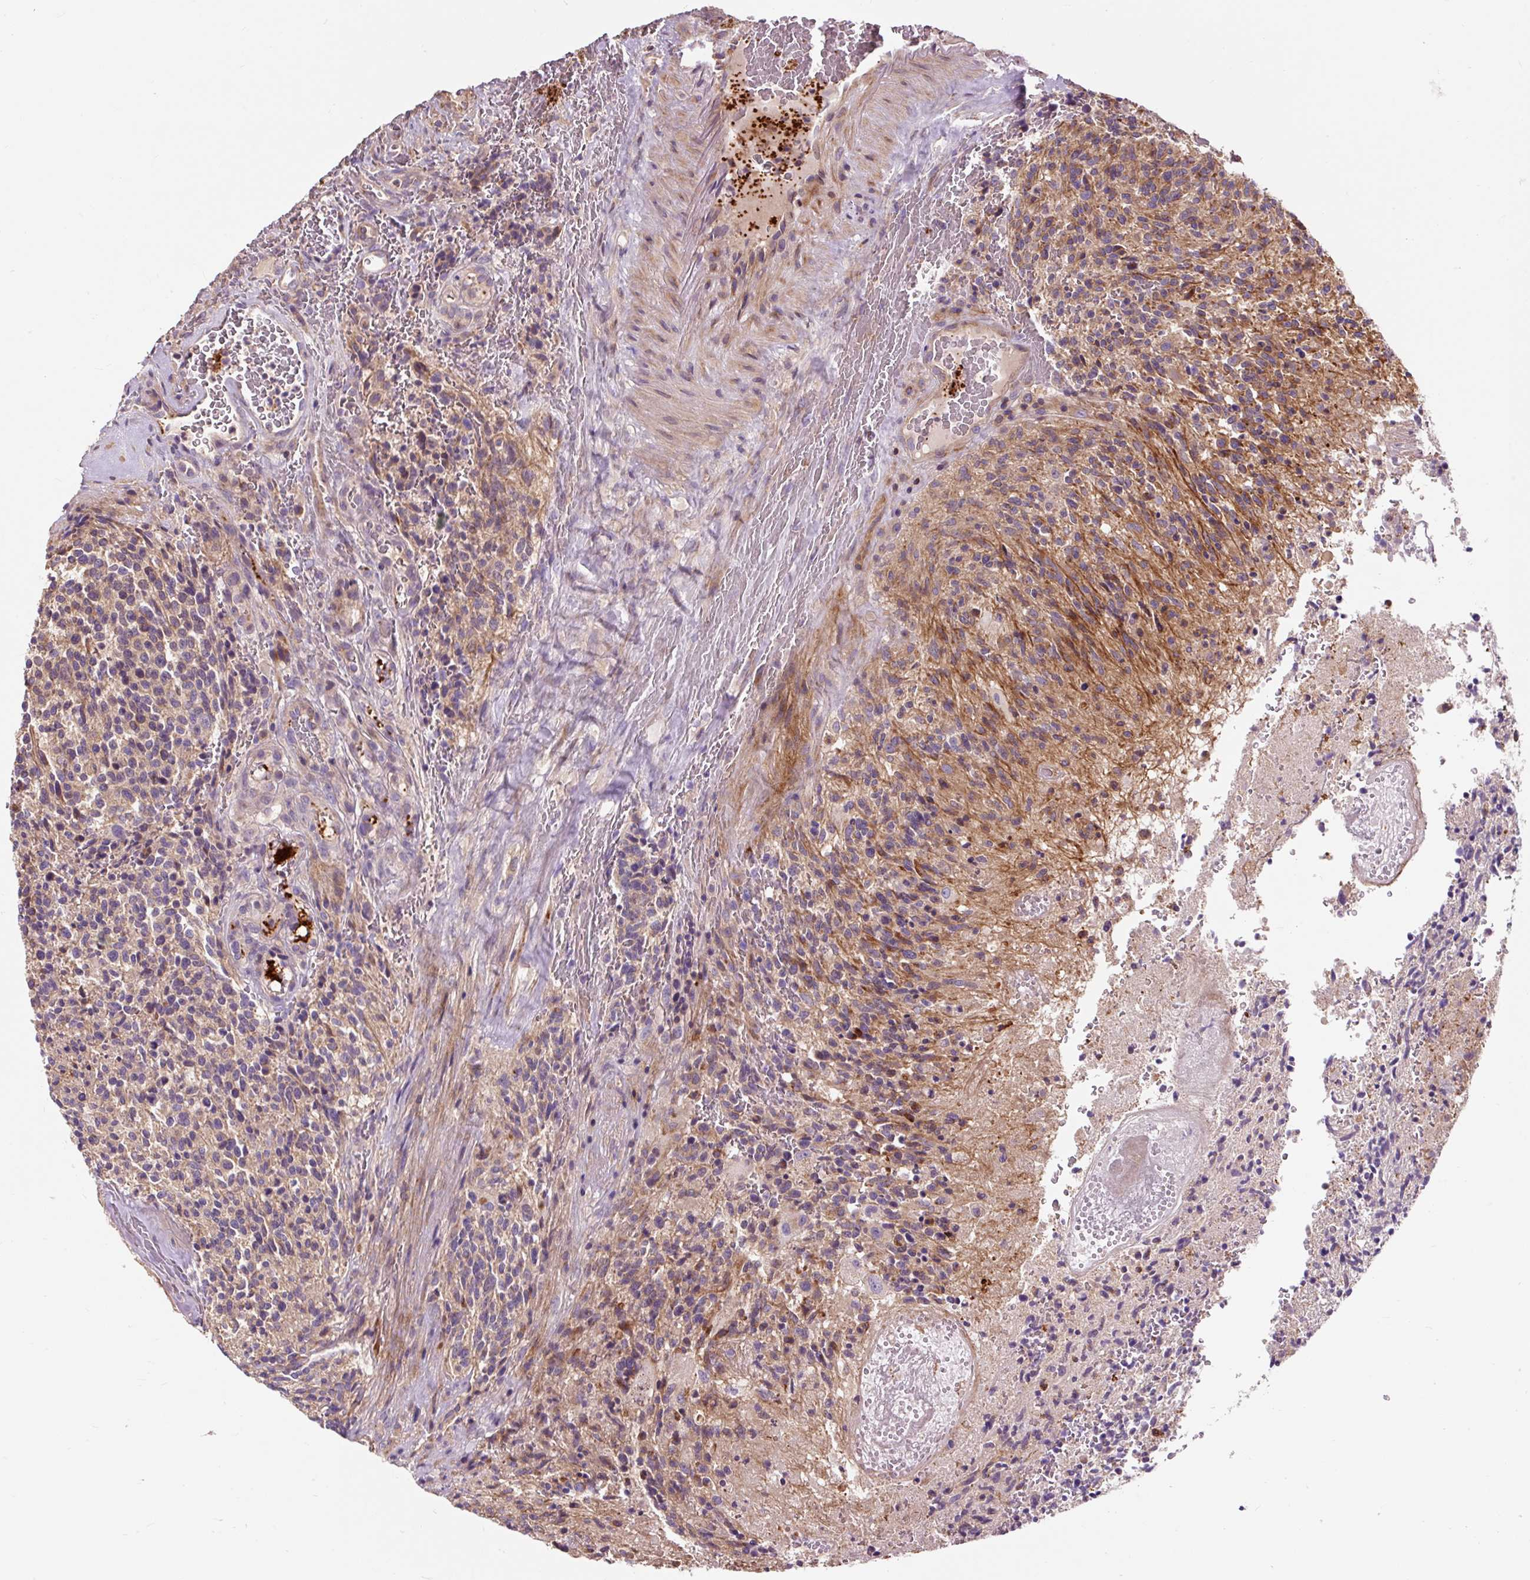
{"staining": {"intensity": "moderate", "quantity": "25%-75%", "location": "cytoplasmic/membranous"}, "tissue": "glioma", "cell_type": "Tumor cells", "image_type": "cancer", "snomed": [{"axis": "morphology", "description": "Glioma, malignant, High grade"}, {"axis": "topography", "description": "Brain"}], "caption": "Brown immunohistochemical staining in human glioma displays moderate cytoplasmic/membranous staining in approximately 25%-75% of tumor cells. The protein of interest is stained brown, and the nuclei are stained in blue (DAB IHC with brightfield microscopy, high magnification).", "gene": "PCDHGB3", "patient": {"sex": "male", "age": 36}}